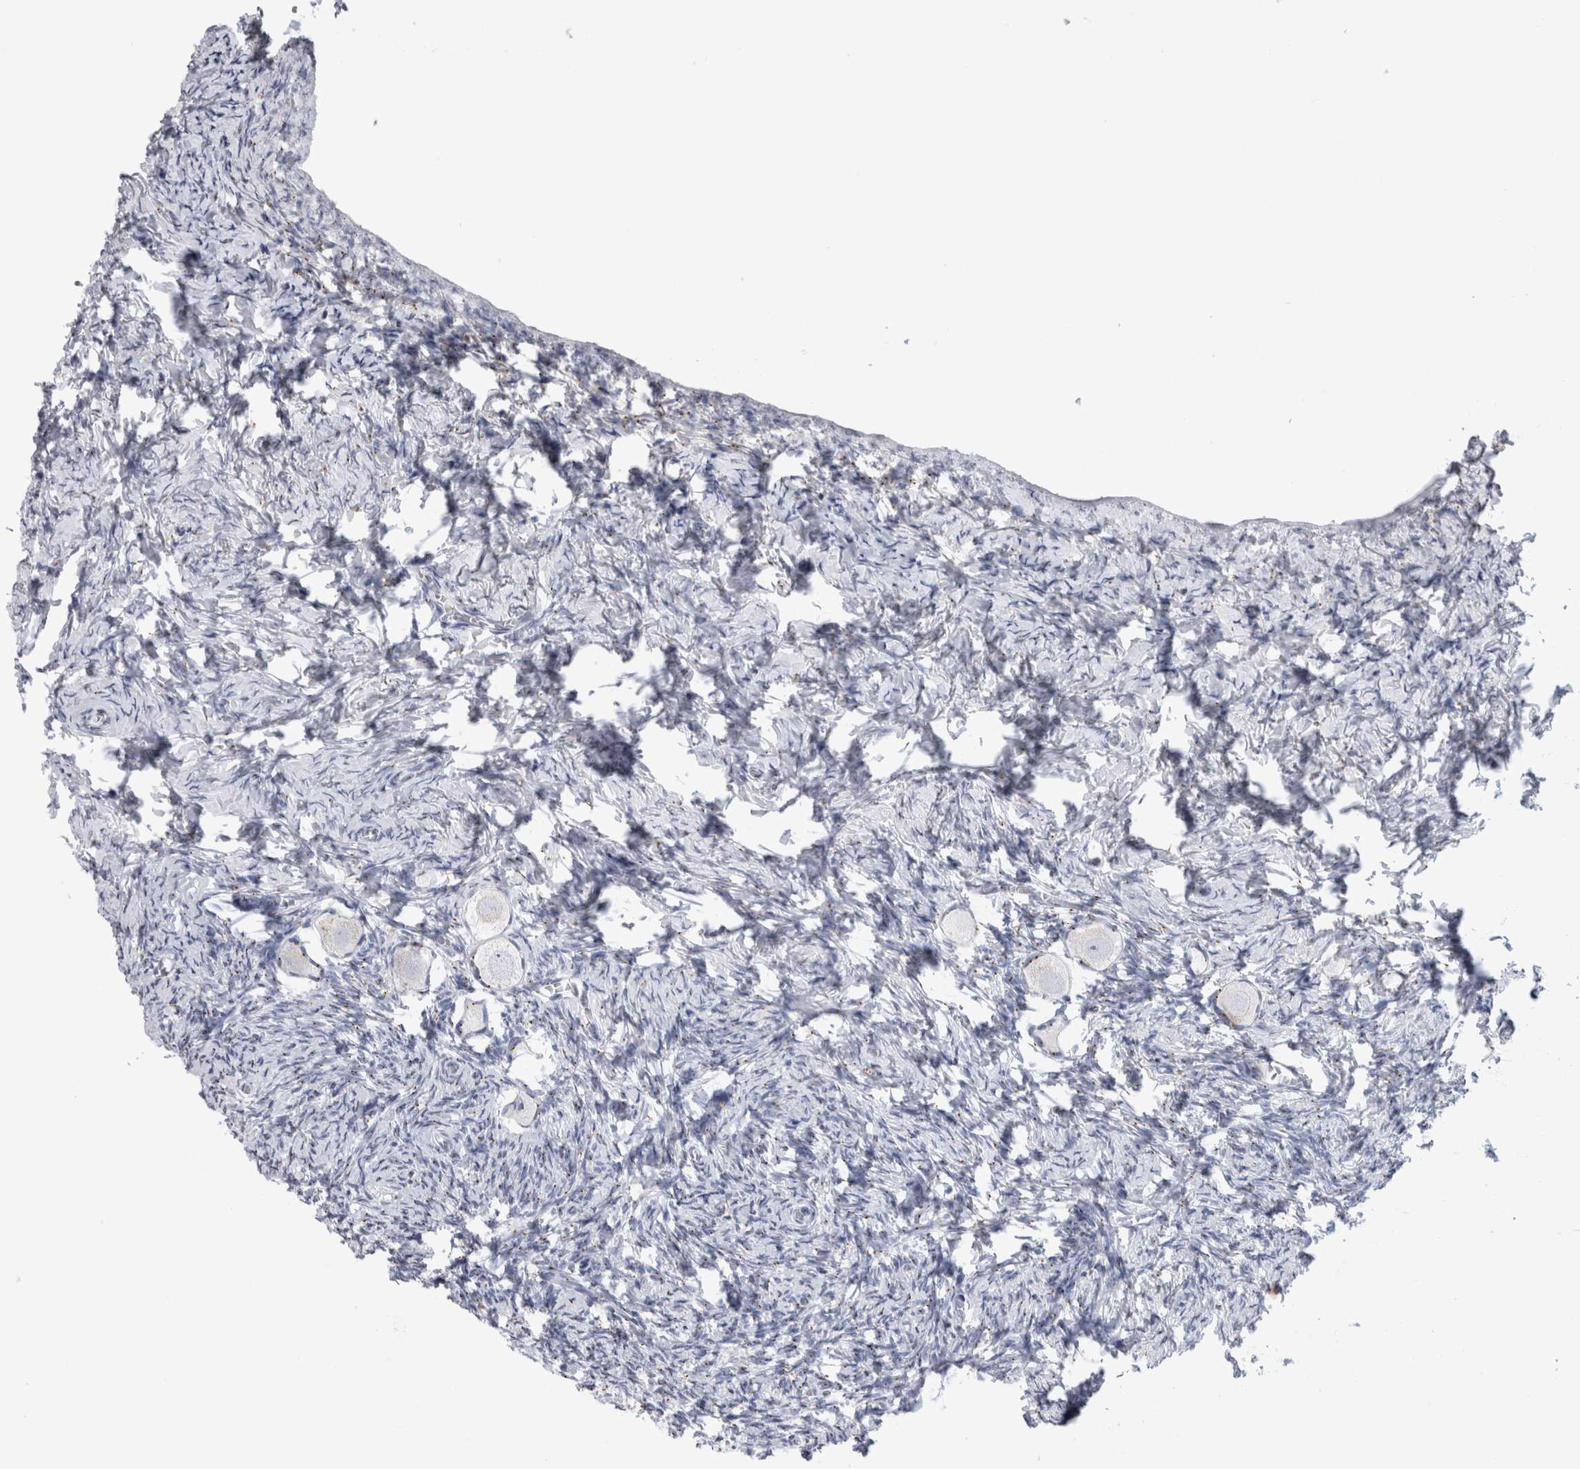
{"staining": {"intensity": "negative", "quantity": "none", "location": "none"}, "tissue": "ovary", "cell_type": "Follicle cells", "image_type": "normal", "snomed": [{"axis": "morphology", "description": "Normal tissue, NOS"}, {"axis": "topography", "description": "Ovary"}], "caption": "A histopathology image of ovary stained for a protein reveals no brown staining in follicle cells. (Brightfield microscopy of DAB immunohistochemistry (IHC) at high magnification).", "gene": "AKAP9", "patient": {"sex": "female", "age": 27}}